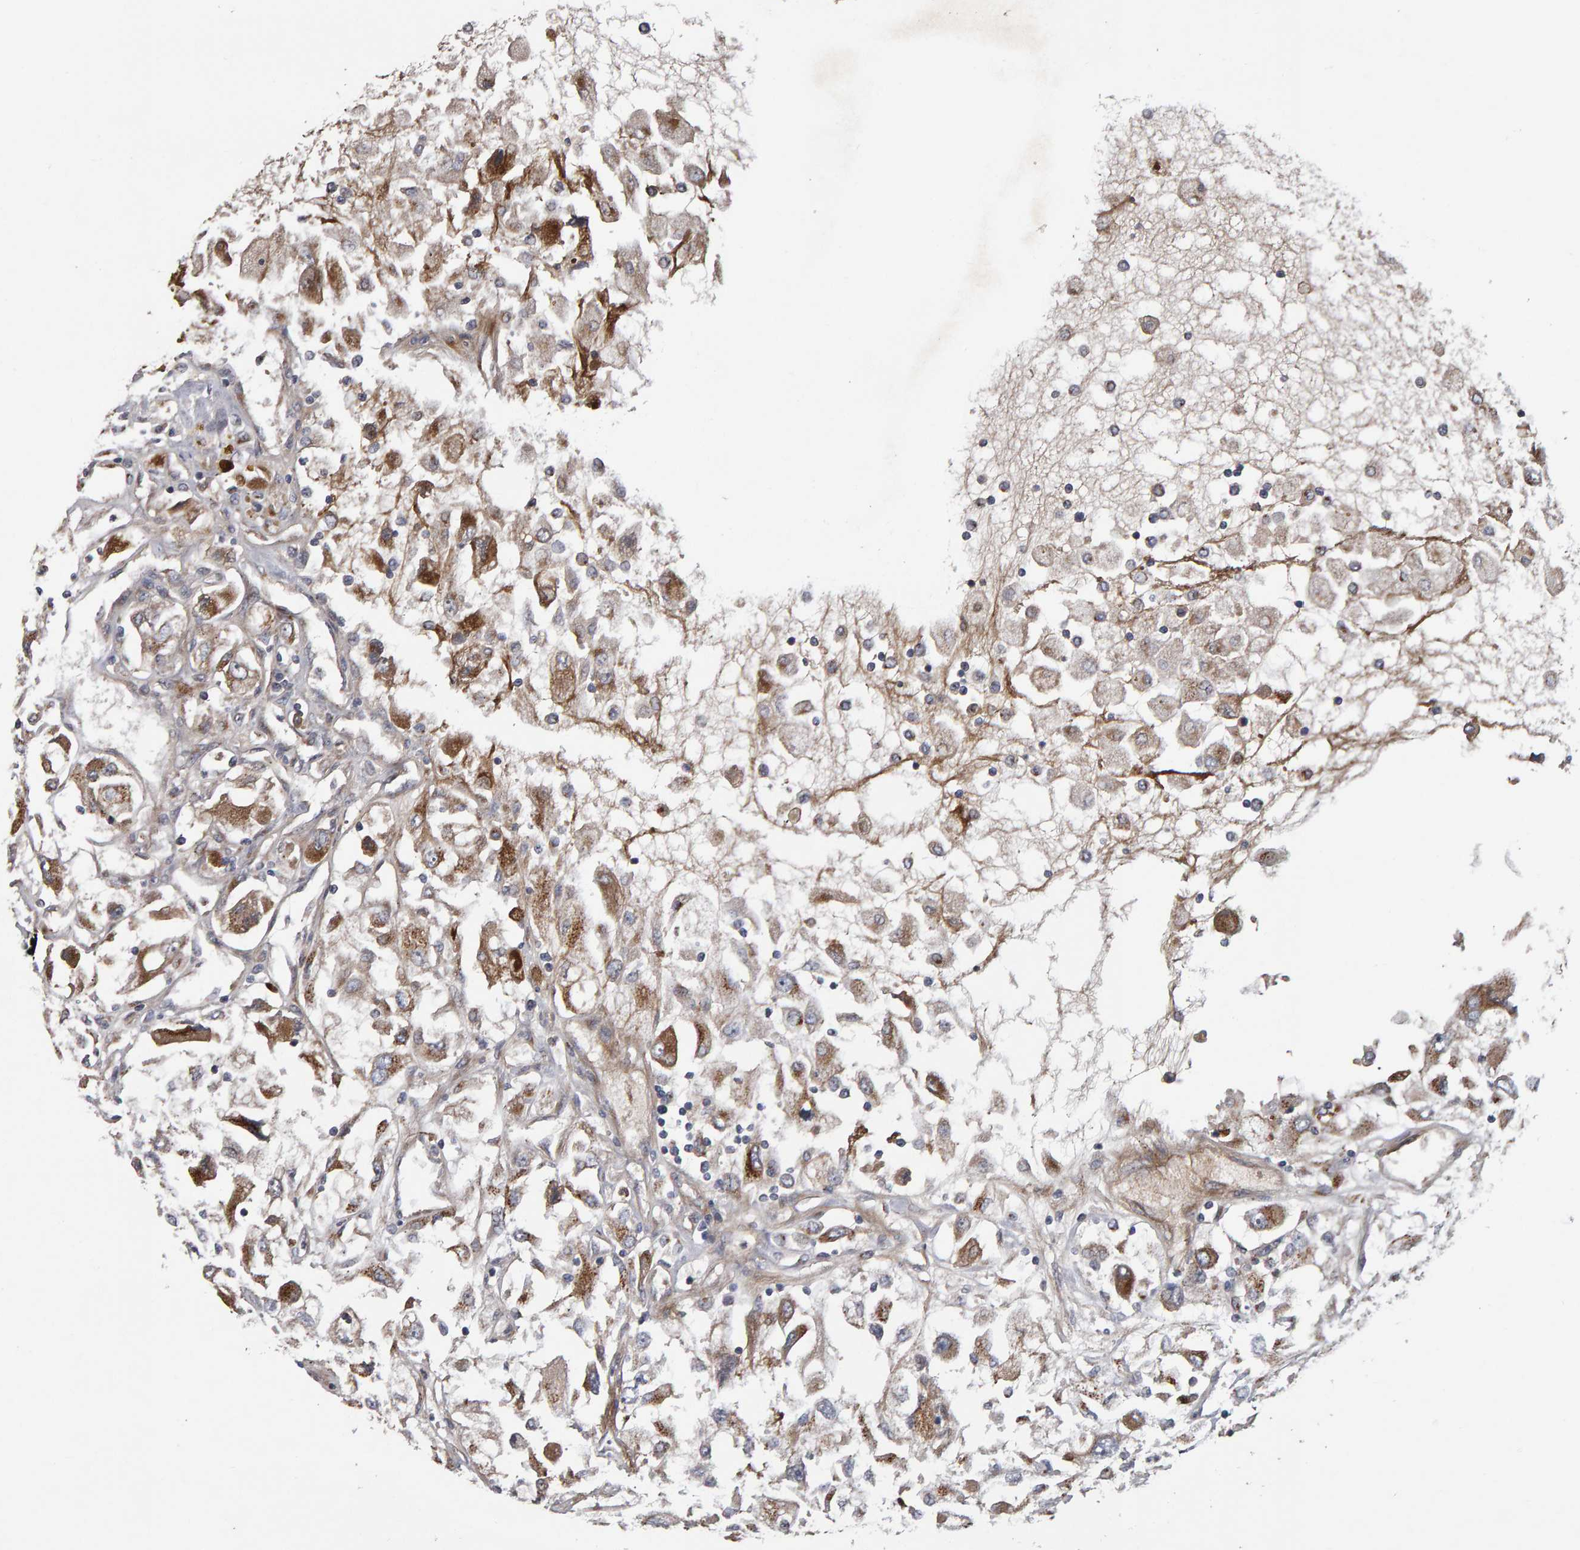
{"staining": {"intensity": "moderate", "quantity": ">75%", "location": "cytoplasmic/membranous"}, "tissue": "renal cancer", "cell_type": "Tumor cells", "image_type": "cancer", "snomed": [{"axis": "morphology", "description": "Adenocarcinoma, NOS"}, {"axis": "topography", "description": "Kidney"}], "caption": "Immunohistochemical staining of adenocarcinoma (renal) shows medium levels of moderate cytoplasmic/membranous expression in approximately >75% of tumor cells. (Brightfield microscopy of DAB IHC at high magnification).", "gene": "CANT1", "patient": {"sex": "female", "age": 52}}